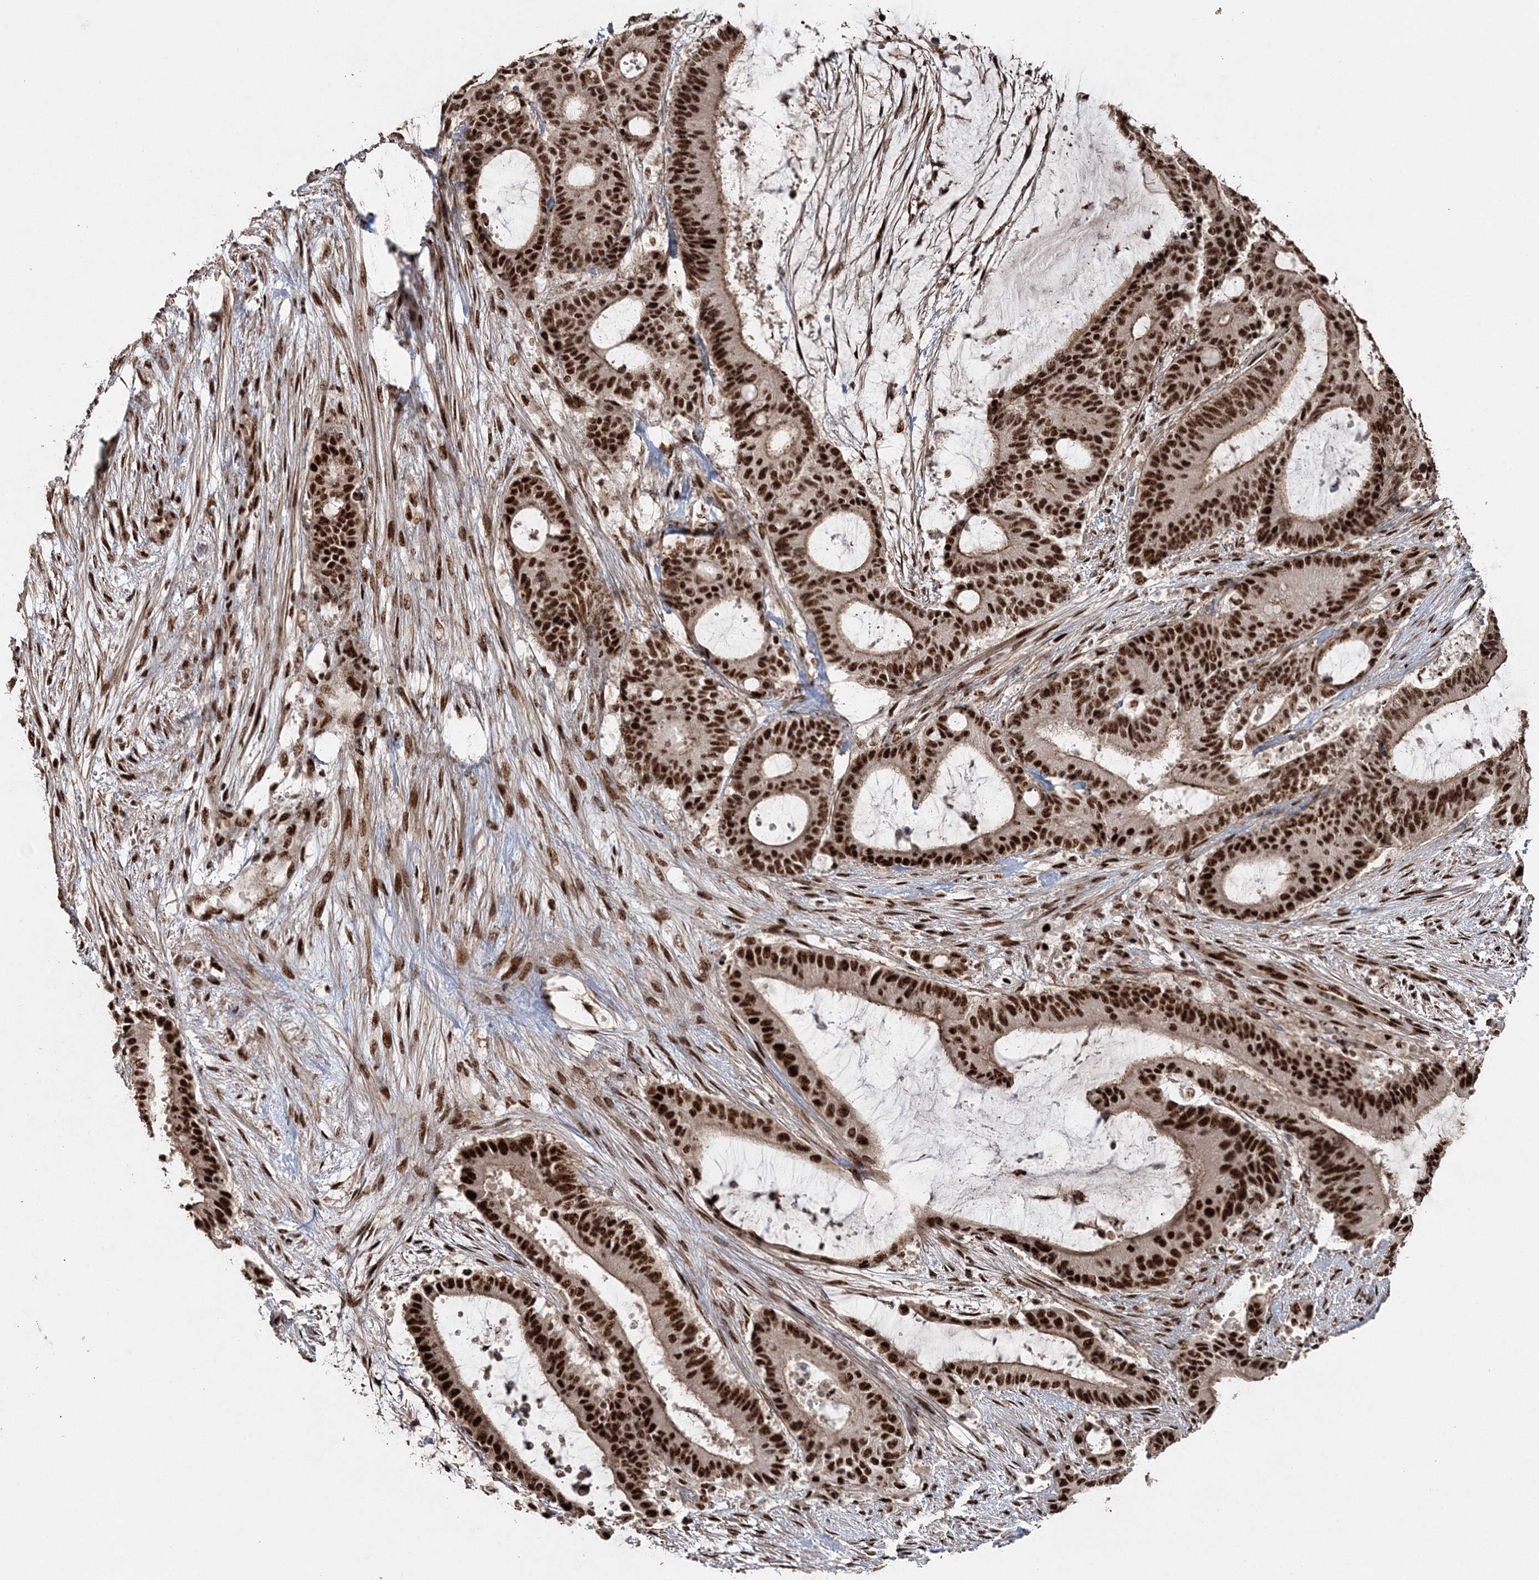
{"staining": {"intensity": "strong", "quantity": ">75%", "location": "nuclear"}, "tissue": "liver cancer", "cell_type": "Tumor cells", "image_type": "cancer", "snomed": [{"axis": "morphology", "description": "Normal tissue, NOS"}, {"axis": "morphology", "description": "Cholangiocarcinoma"}, {"axis": "topography", "description": "Liver"}, {"axis": "topography", "description": "Peripheral nerve tissue"}], "caption": "Tumor cells display high levels of strong nuclear positivity in about >75% of cells in liver cancer.", "gene": "EXOSC8", "patient": {"sex": "female", "age": 73}}